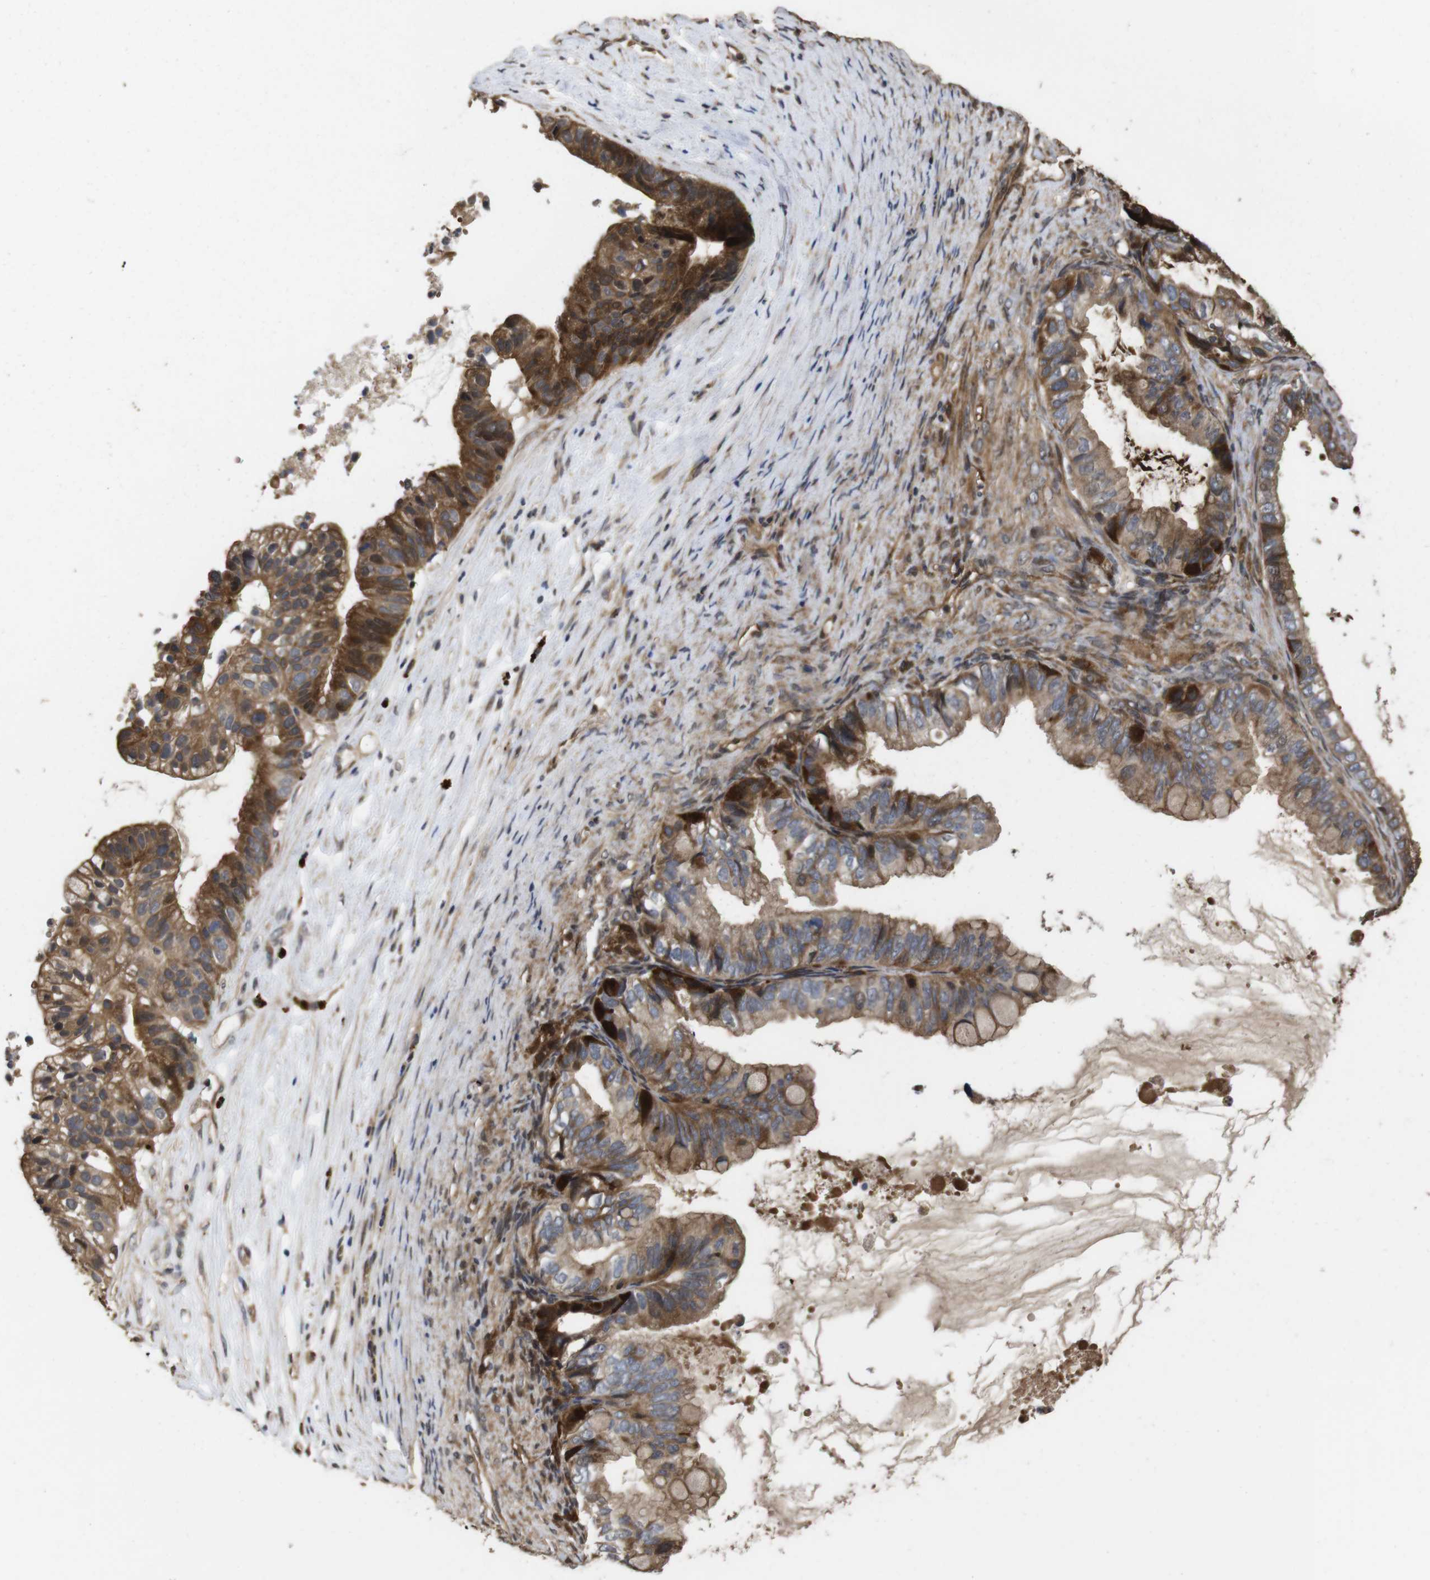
{"staining": {"intensity": "moderate", "quantity": ">75%", "location": "cytoplasmic/membranous"}, "tissue": "ovarian cancer", "cell_type": "Tumor cells", "image_type": "cancer", "snomed": [{"axis": "morphology", "description": "Cystadenocarcinoma, mucinous, NOS"}, {"axis": "topography", "description": "Ovary"}], "caption": "Ovarian cancer (mucinous cystadenocarcinoma) stained with a brown dye reveals moderate cytoplasmic/membranous positive staining in about >75% of tumor cells.", "gene": "PTPN14", "patient": {"sex": "female", "age": 80}}